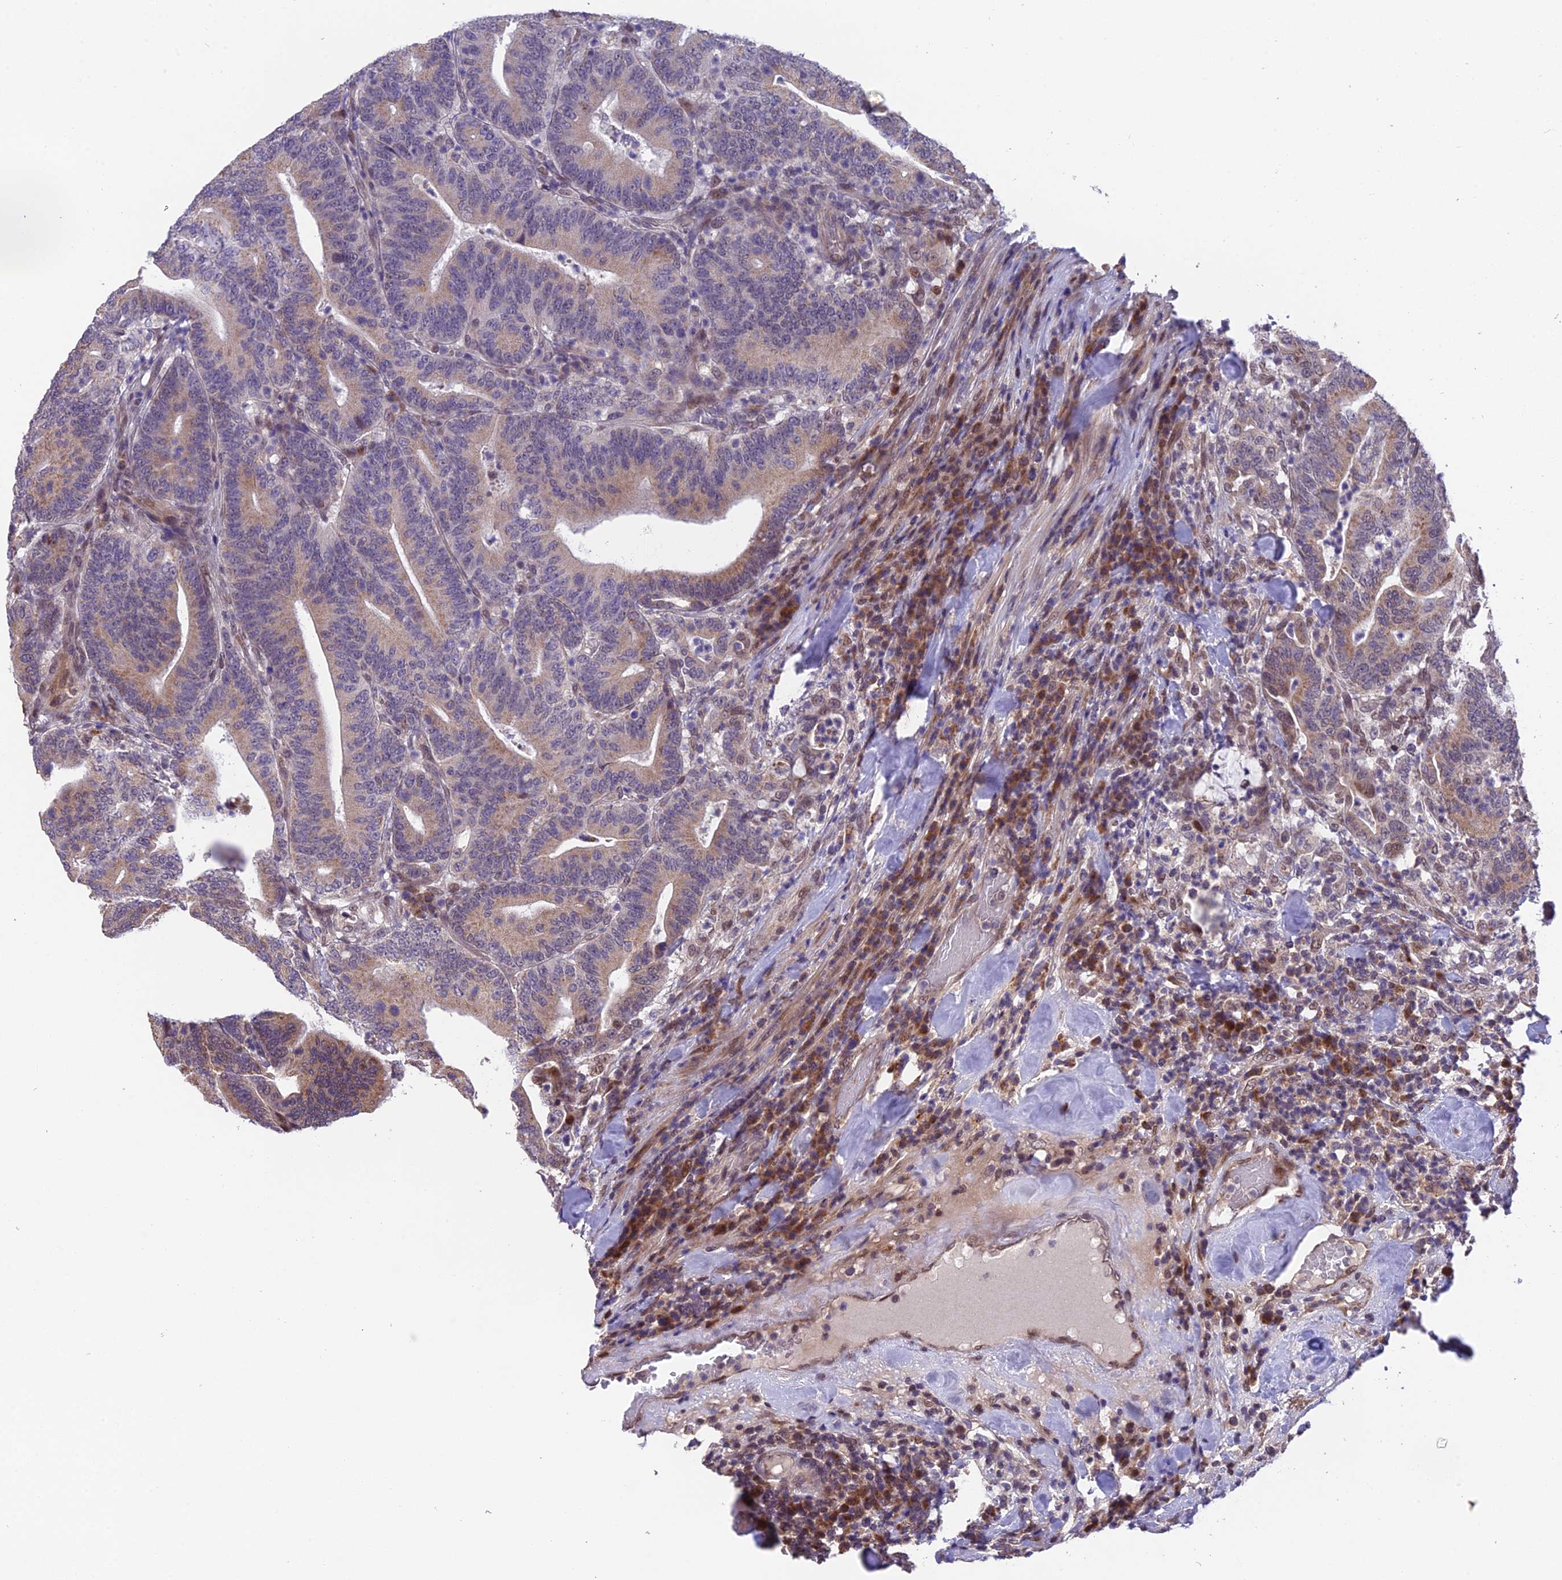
{"staining": {"intensity": "weak", "quantity": "25%-75%", "location": "cytoplasmic/membranous,nuclear"}, "tissue": "colorectal cancer", "cell_type": "Tumor cells", "image_type": "cancer", "snomed": [{"axis": "morphology", "description": "Adenocarcinoma, NOS"}, {"axis": "topography", "description": "Colon"}], "caption": "Adenocarcinoma (colorectal) stained with a protein marker displays weak staining in tumor cells.", "gene": "CYP2R1", "patient": {"sex": "female", "age": 66}}